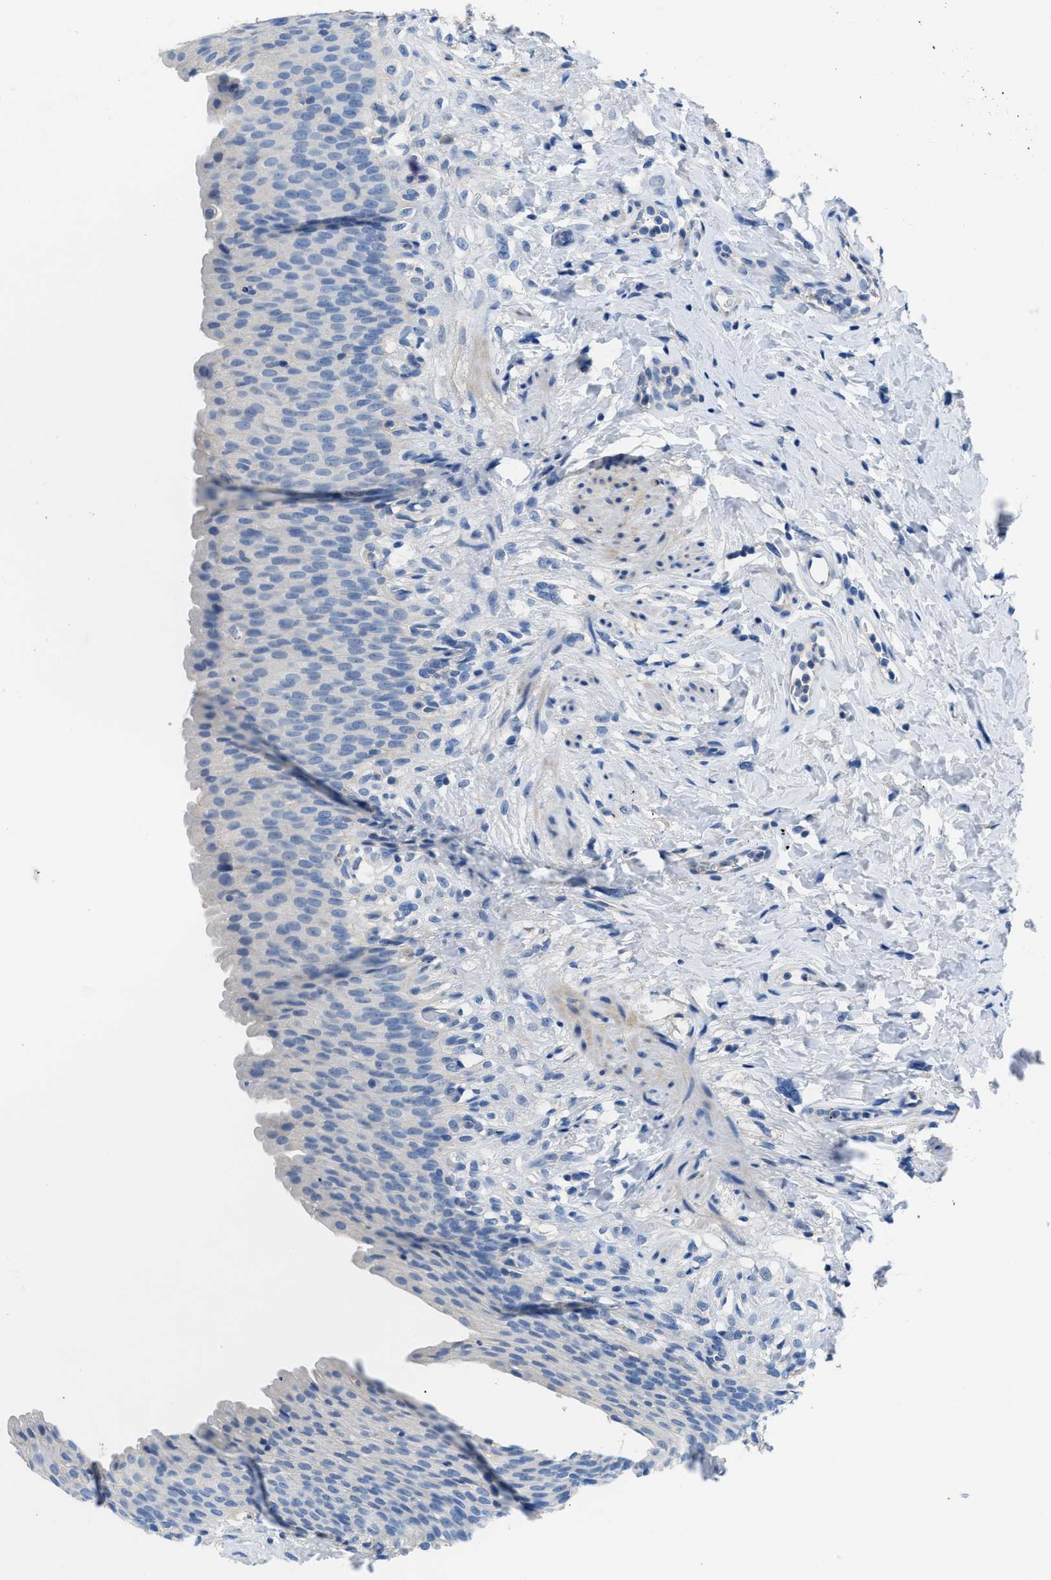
{"staining": {"intensity": "negative", "quantity": "none", "location": "none"}, "tissue": "urinary bladder", "cell_type": "Urothelial cells", "image_type": "normal", "snomed": [{"axis": "morphology", "description": "Normal tissue, NOS"}, {"axis": "topography", "description": "Urinary bladder"}], "caption": "A high-resolution histopathology image shows IHC staining of normal urinary bladder, which demonstrates no significant expression in urothelial cells. The staining is performed using DAB (3,3'-diaminobenzidine) brown chromogen with nuclei counter-stained in using hematoxylin.", "gene": "SLC10A6", "patient": {"sex": "female", "age": 79}}